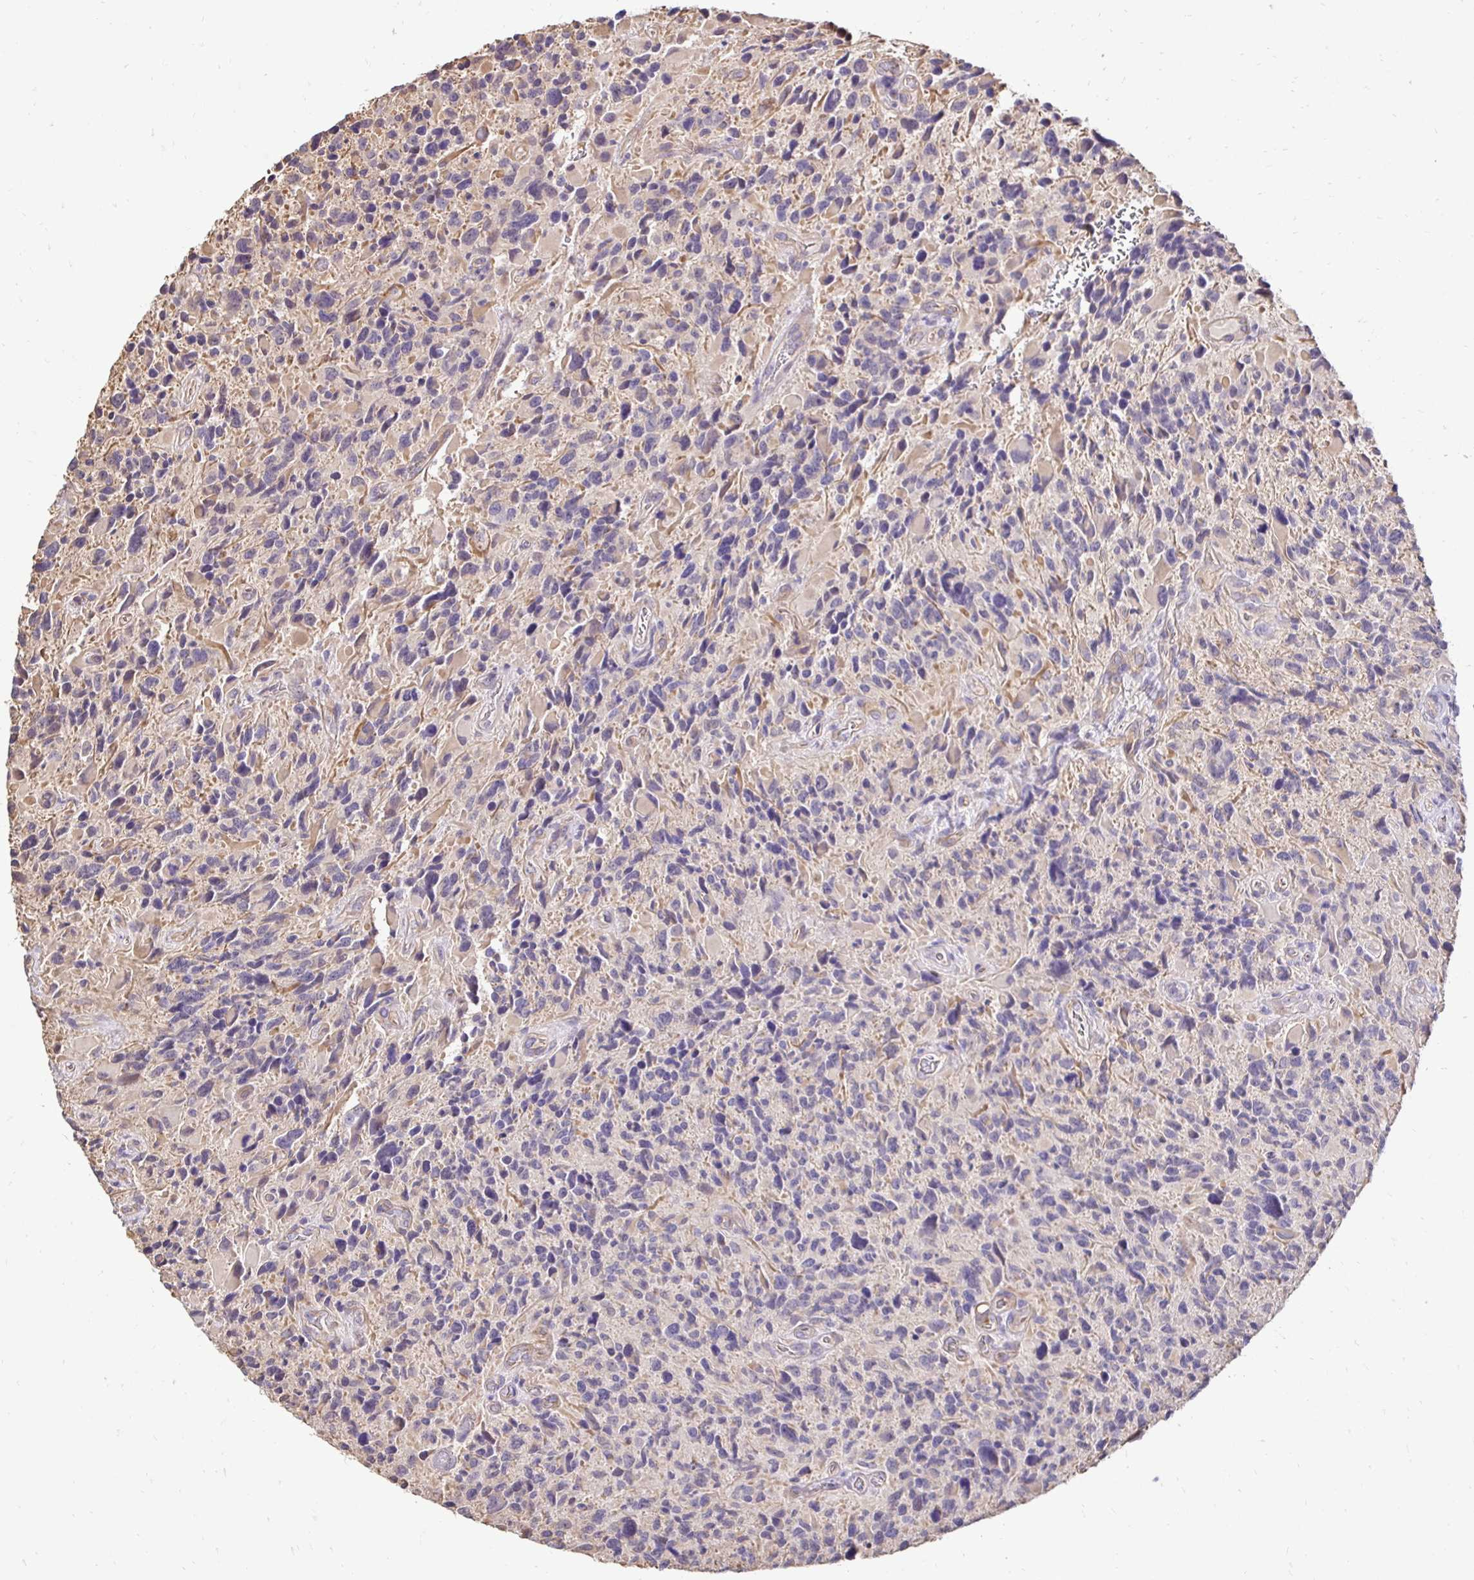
{"staining": {"intensity": "negative", "quantity": "none", "location": "none"}, "tissue": "glioma", "cell_type": "Tumor cells", "image_type": "cancer", "snomed": [{"axis": "morphology", "description": "Glioma, malignant, High grade"}, {"axis": "topography", "description": "Brain"}], "caption": "DAB immunohistochemical staining of human malignant high-grade glioma exhibits no significant expression in tumor cells. Nuclei are stained in blue.", "gene": "SLC9A1", "patient": {"sex": "male", "age": 46}}